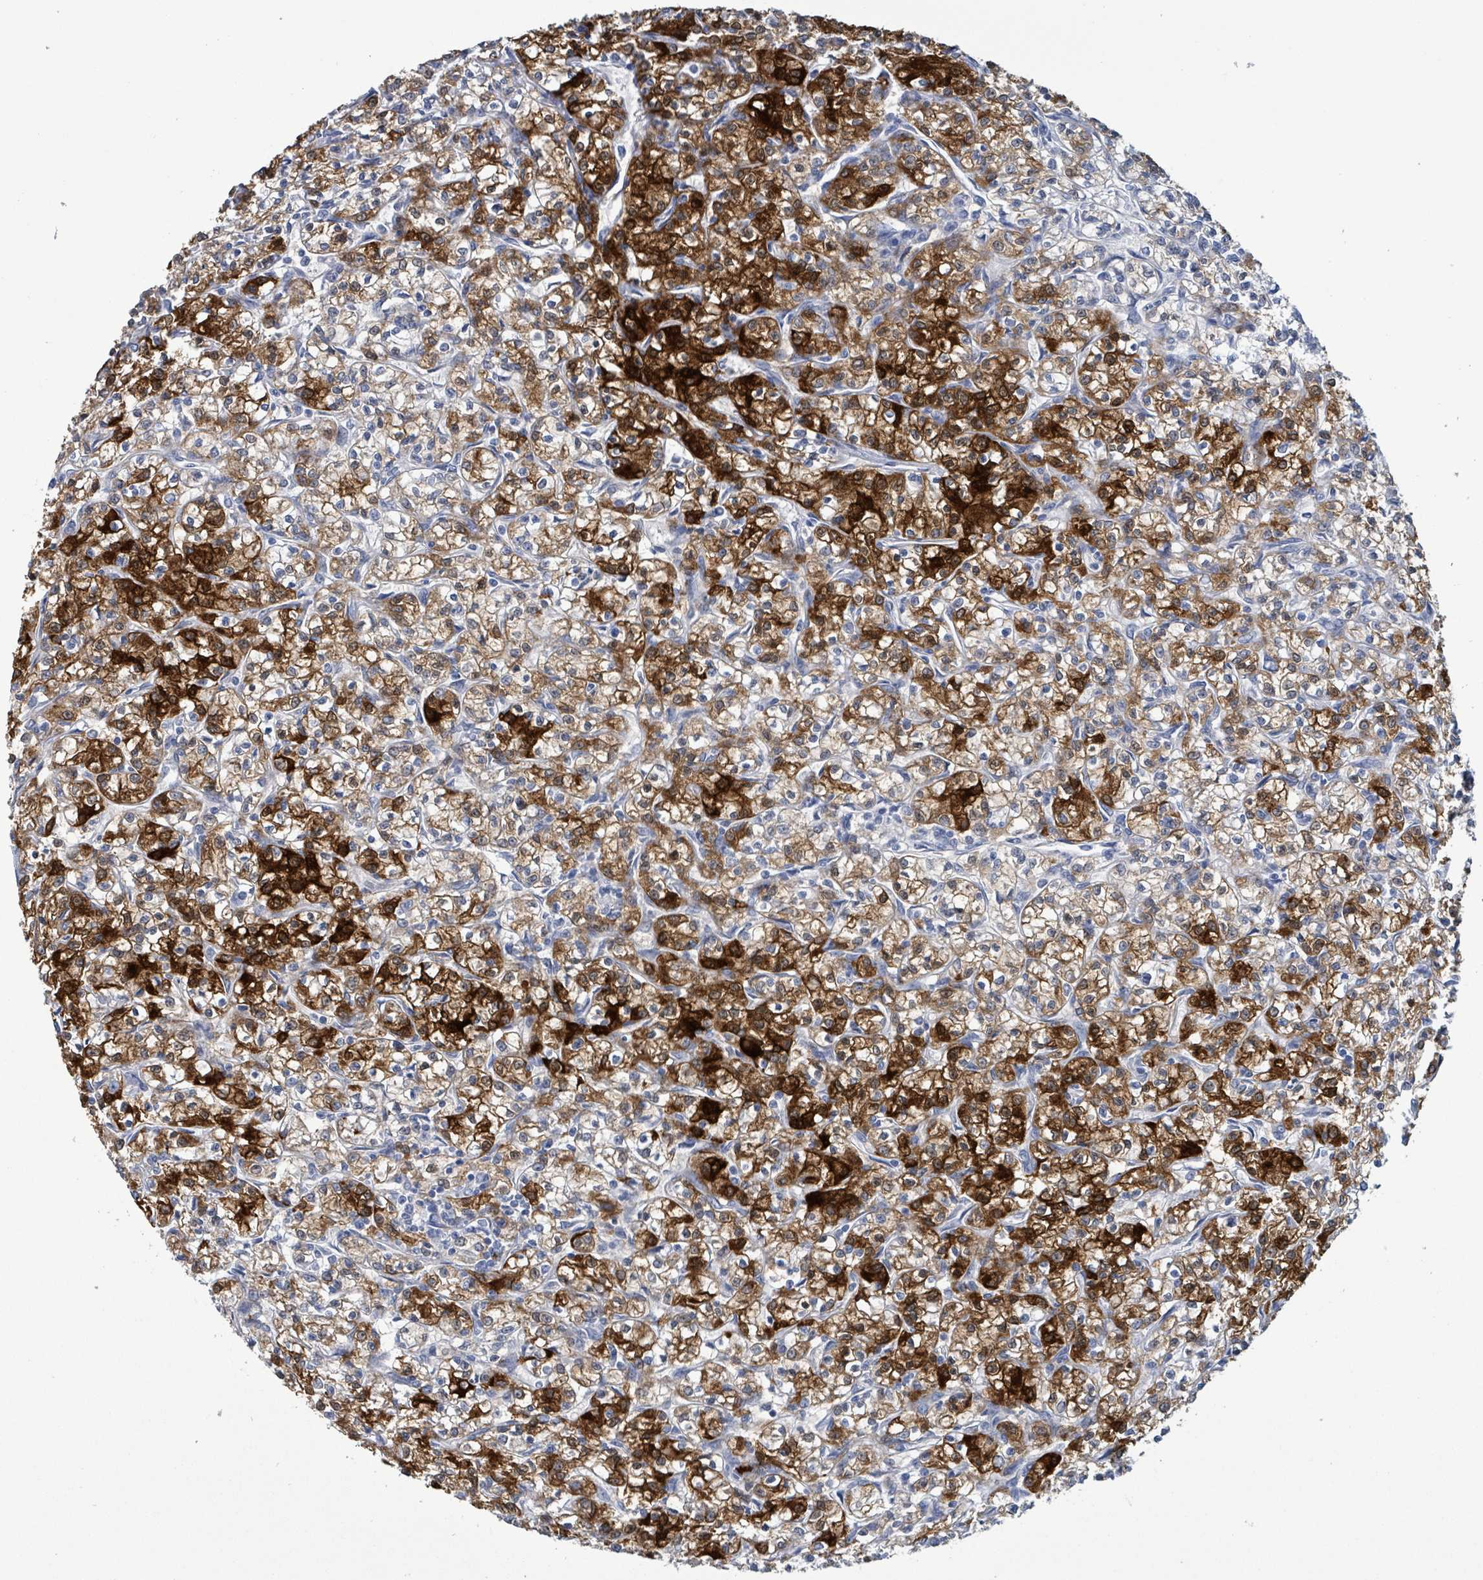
{"staining": {"intensity": "strong", "quantity": "25%-75%", "location": "cytoplasmic/membranous"}, "tissue": "renal cancer", "cell_type": "Tumor cells", "image_type": "cancer", "snomed": [{"axis": "morphology", "description": "Adenocarcinoma, NOS"}, {"axis": "topography", "description": "Kidney"}], "caption": "Protein expression analysis of renal cancer (adenocarcinoma) shows strong cytoplasmic/membranous expression in approximately 25%-75% of tumor cells.", "gene": "PKLR", "patient": {"sex": "female", "age": 59}}